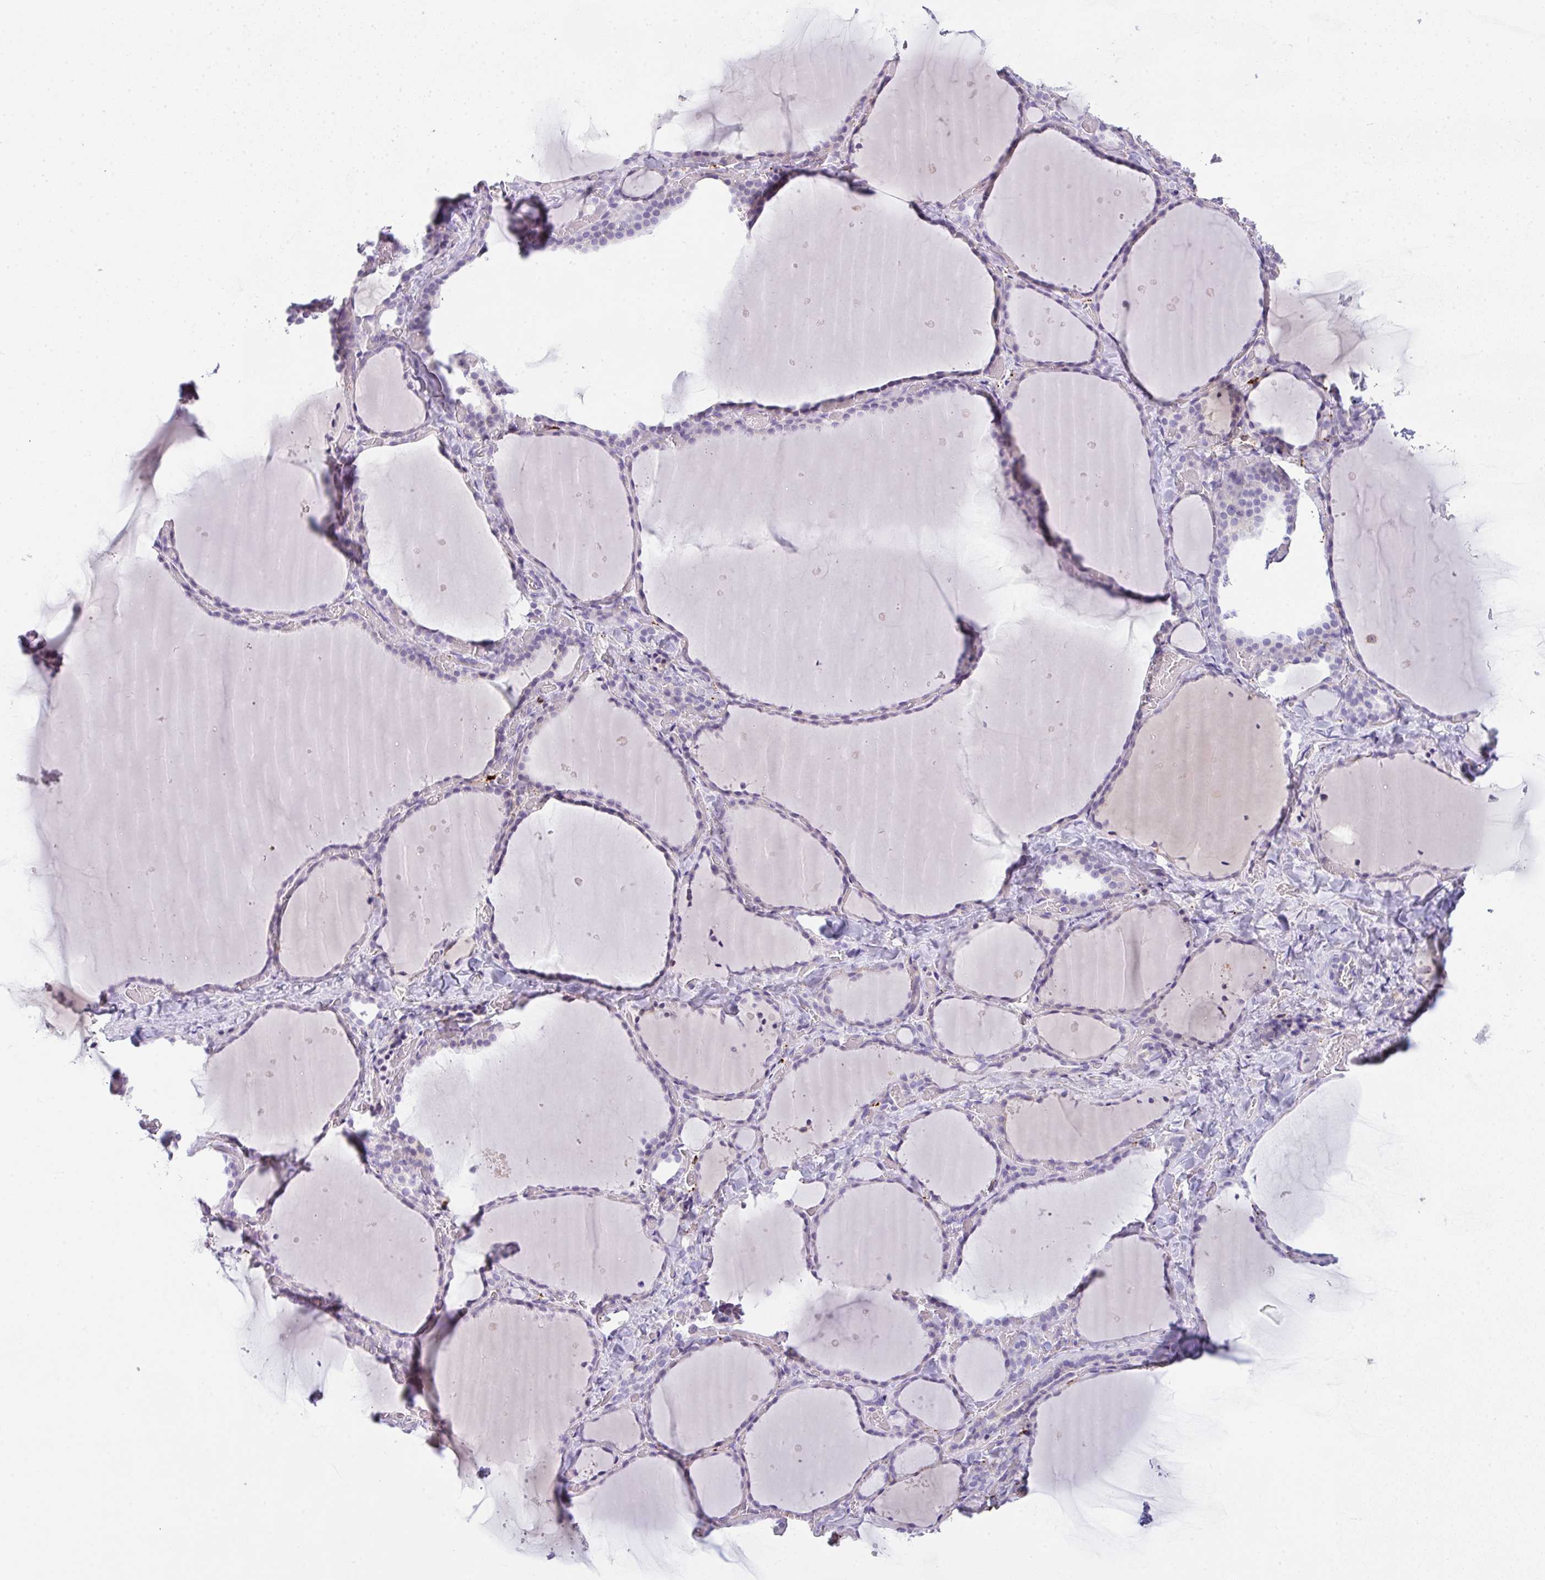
{"staining": {"intensity": "weak", "quantity": "<25%", "location": "cytoplasmic/membranous"}, "tissue": "thyroid gland", "cell_type": "Glandular cells", "image_type": "normal", "snomed": [{"axis": "morphology", "description": "Normal tissue, NOS"}, {"axis": "topography", "description": "Thyroid gland"}], "caption": "High power microscopy image of an immunohistochemistry image of benign thyroid gland, revealing no significant staining in glandular cells. The staining is performed using DAB (3,3'-diaminobenzidine) brown chromogen with nuclei counter-stained in using hematoxylin.", "gene": "COX7B", "patient": {"sex": "female", "age": 36}}